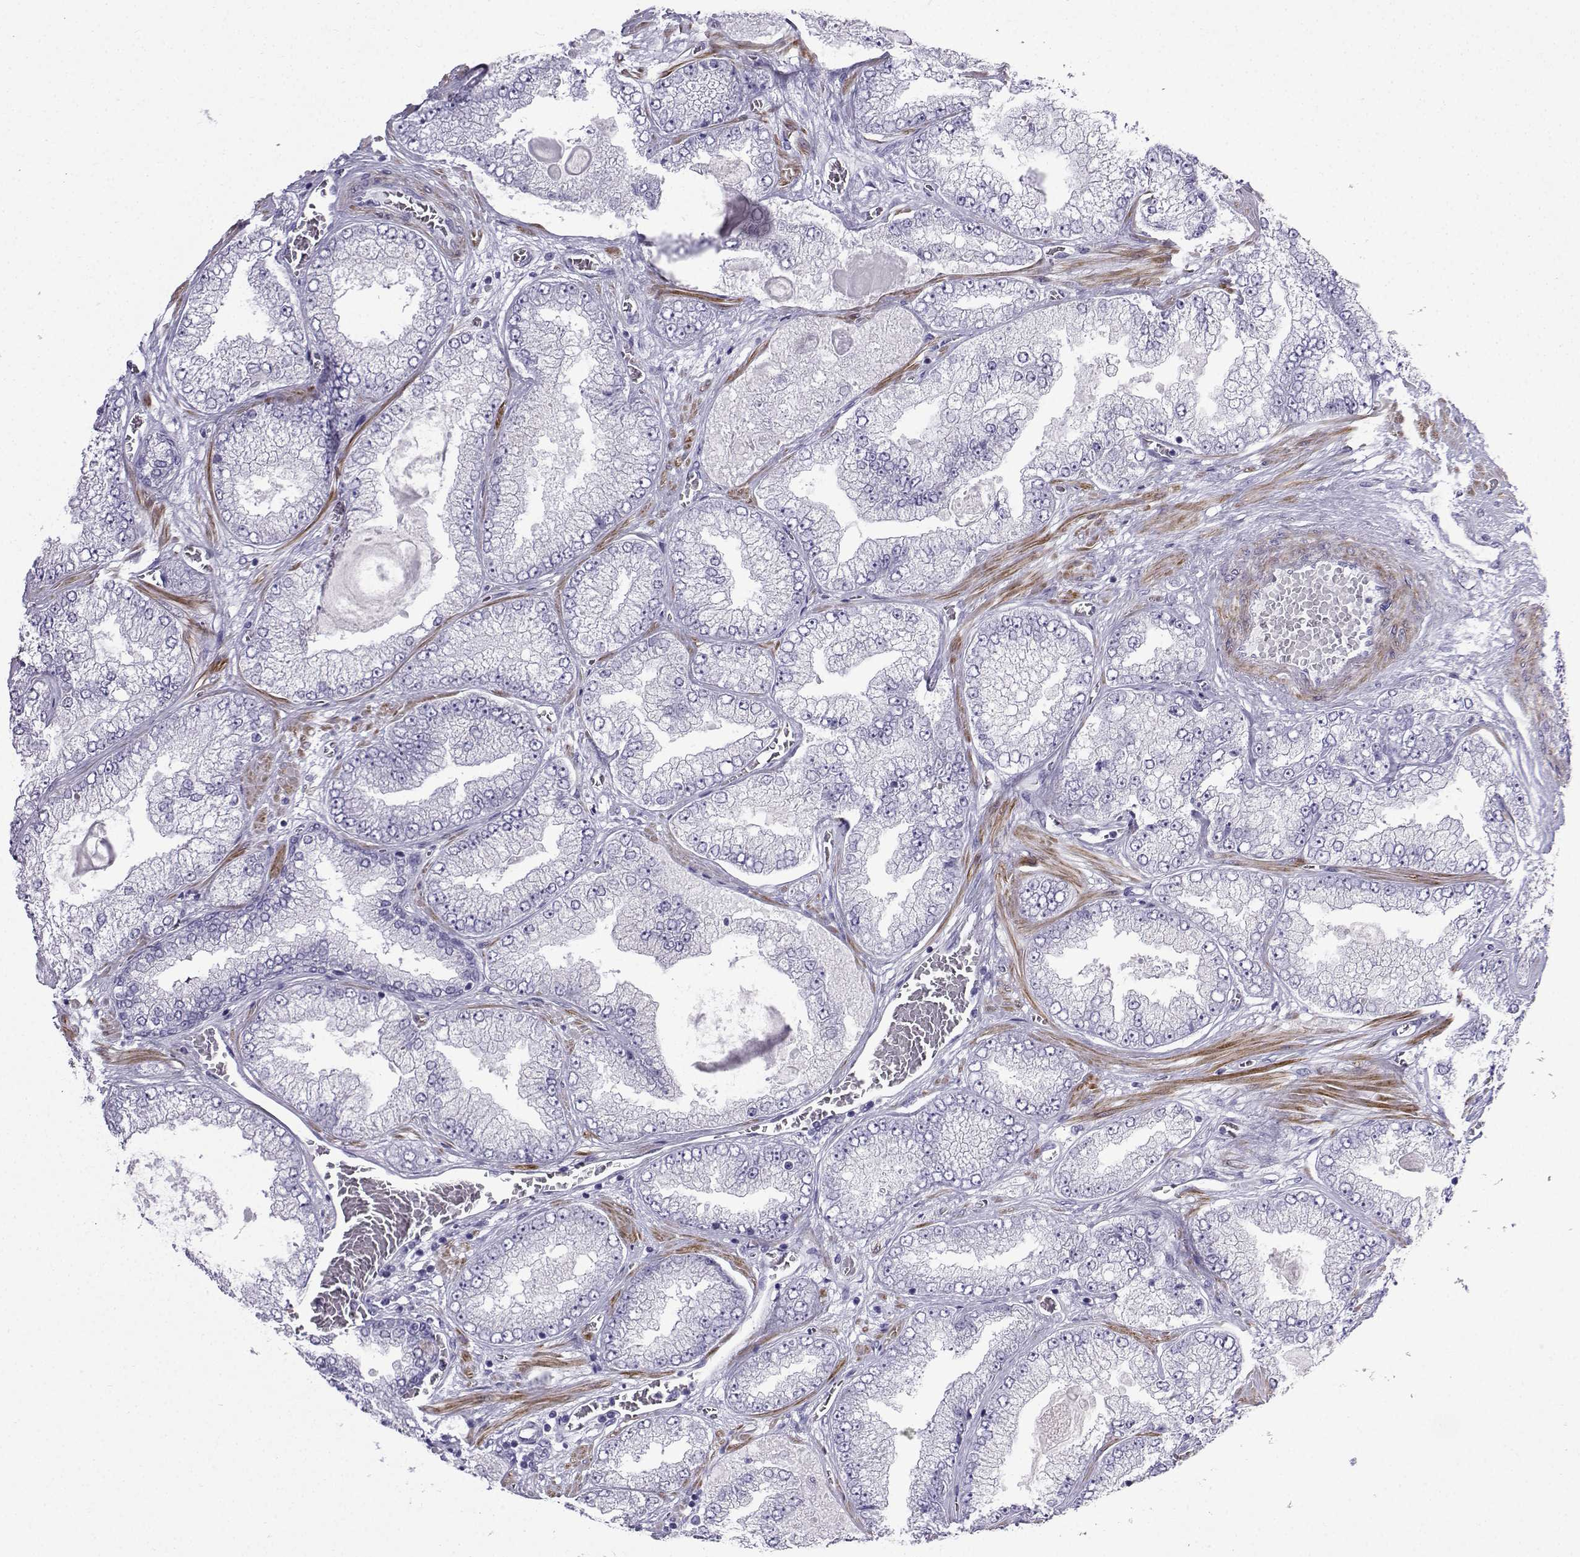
{"staining": {"intensity": "negative", "quantity": "none", "location": "none"}, "tissue": "prostate cancer", "cell_type": "Tumor cells", "image_type": "cancer", "snomed": [{"axis": "morphology", "description": "Adenocarcinoma, Low grade"}, {"axis": "topography", "description": "Prostate"}], "caption": "Tumor cells show no significant protein positivity in prostate cancer.", "gene": "KCNF1", "patient": {"sex": "male", "age": 57}}